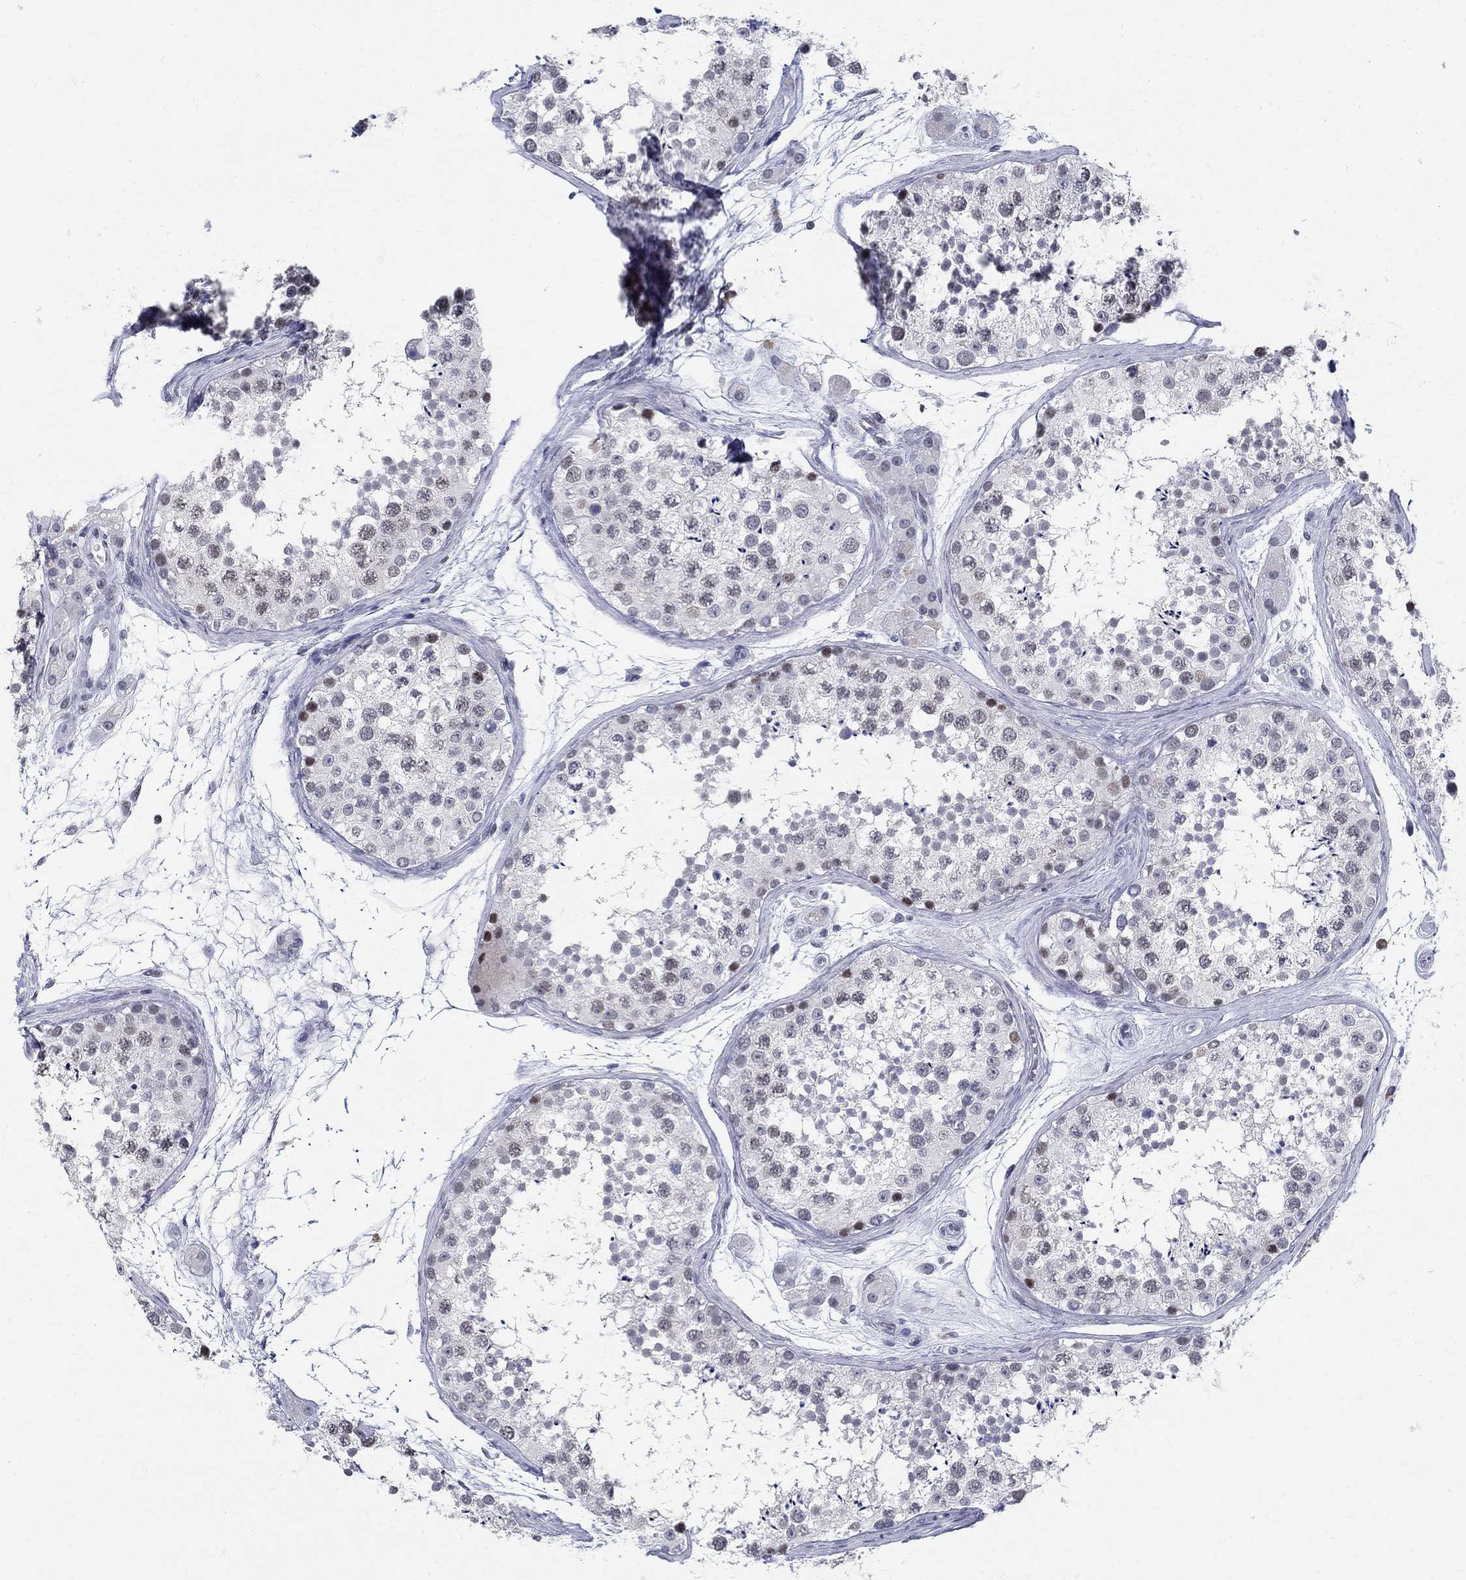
{"staining": {"intensity": "moderate", "quantity": "<25%", "location": "nuclear"}, "tissue": "testis", "cell_type": "Cells in seminiferous ducts", "image_type": "normal", "snomed": [{"axis": "morphology", "description": "Normal tissue, NOS"}, {"axis": "topography", "description": "Testis"}], "caption": "Immunohistochemistry (IHC) (DAB) staining of benign human testis shows moderate nuclear protein expression in approximately <25% of cells in seminiferous ducts. The protein is shown in brown color, while the nuclei are stained blue.", "gene": "BHLHE22", "patient": {"sex": "male", "age": 41}}